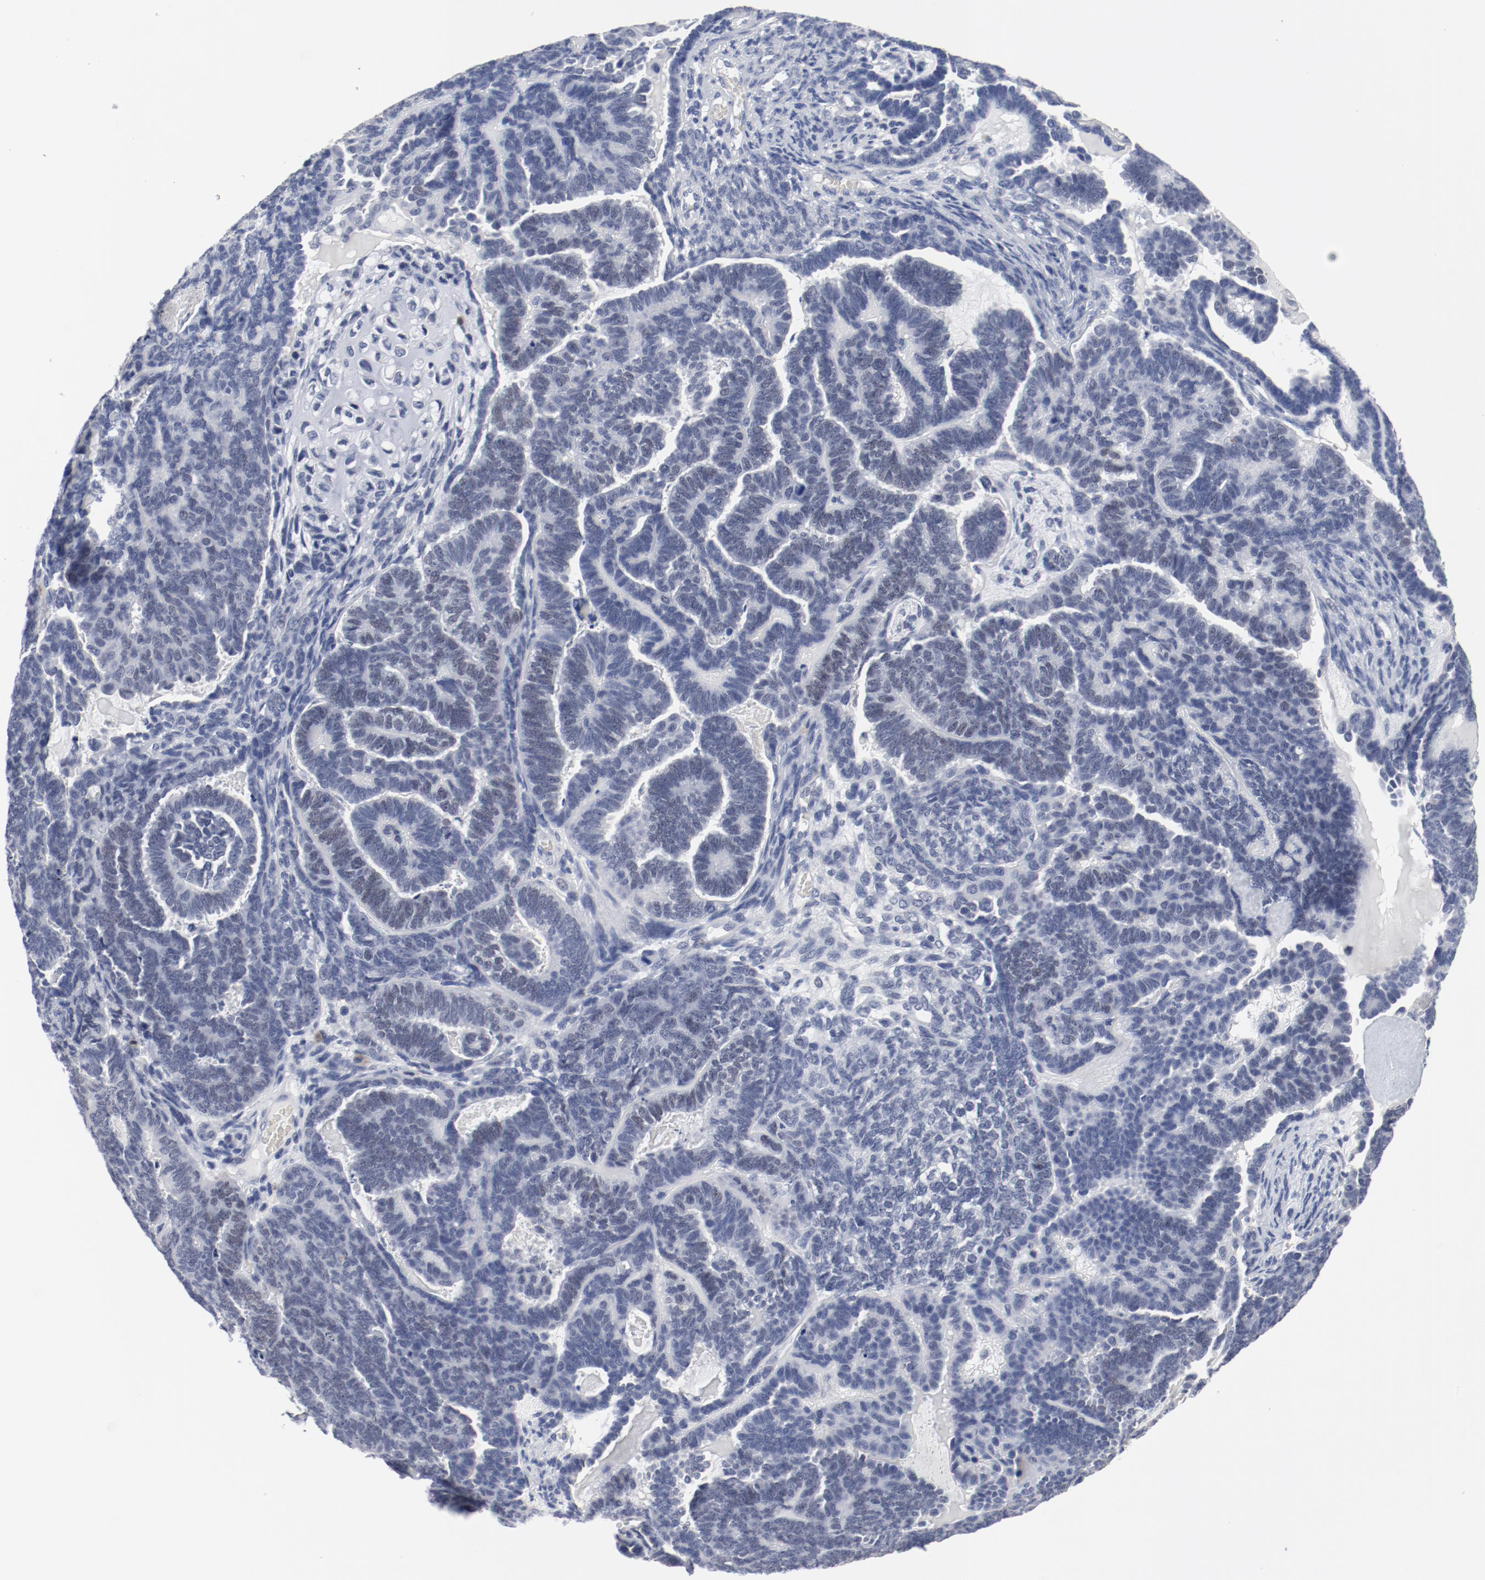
{"staining": {"intensity": "negative", "quantity": "none", "location": "none"}, "tissue": "endometrial cancer", "cell_type": "Tumor cells", "image_type": "cancer", "snomed": [{"axis": "morphology", "description": "Neoplasm, malignant, NOS"}, {"axis": "topography", "description": "Endometrium"}], "caption": "Immunohistochemistry histopathology image of endometrial neoplasm (malignant) stained for a protein (brown), which shows no expression in tumor cells. Nuclei are stained in blue.", "gene": "ANKLE2", "patient": {"sex": "female", "age": 74}}